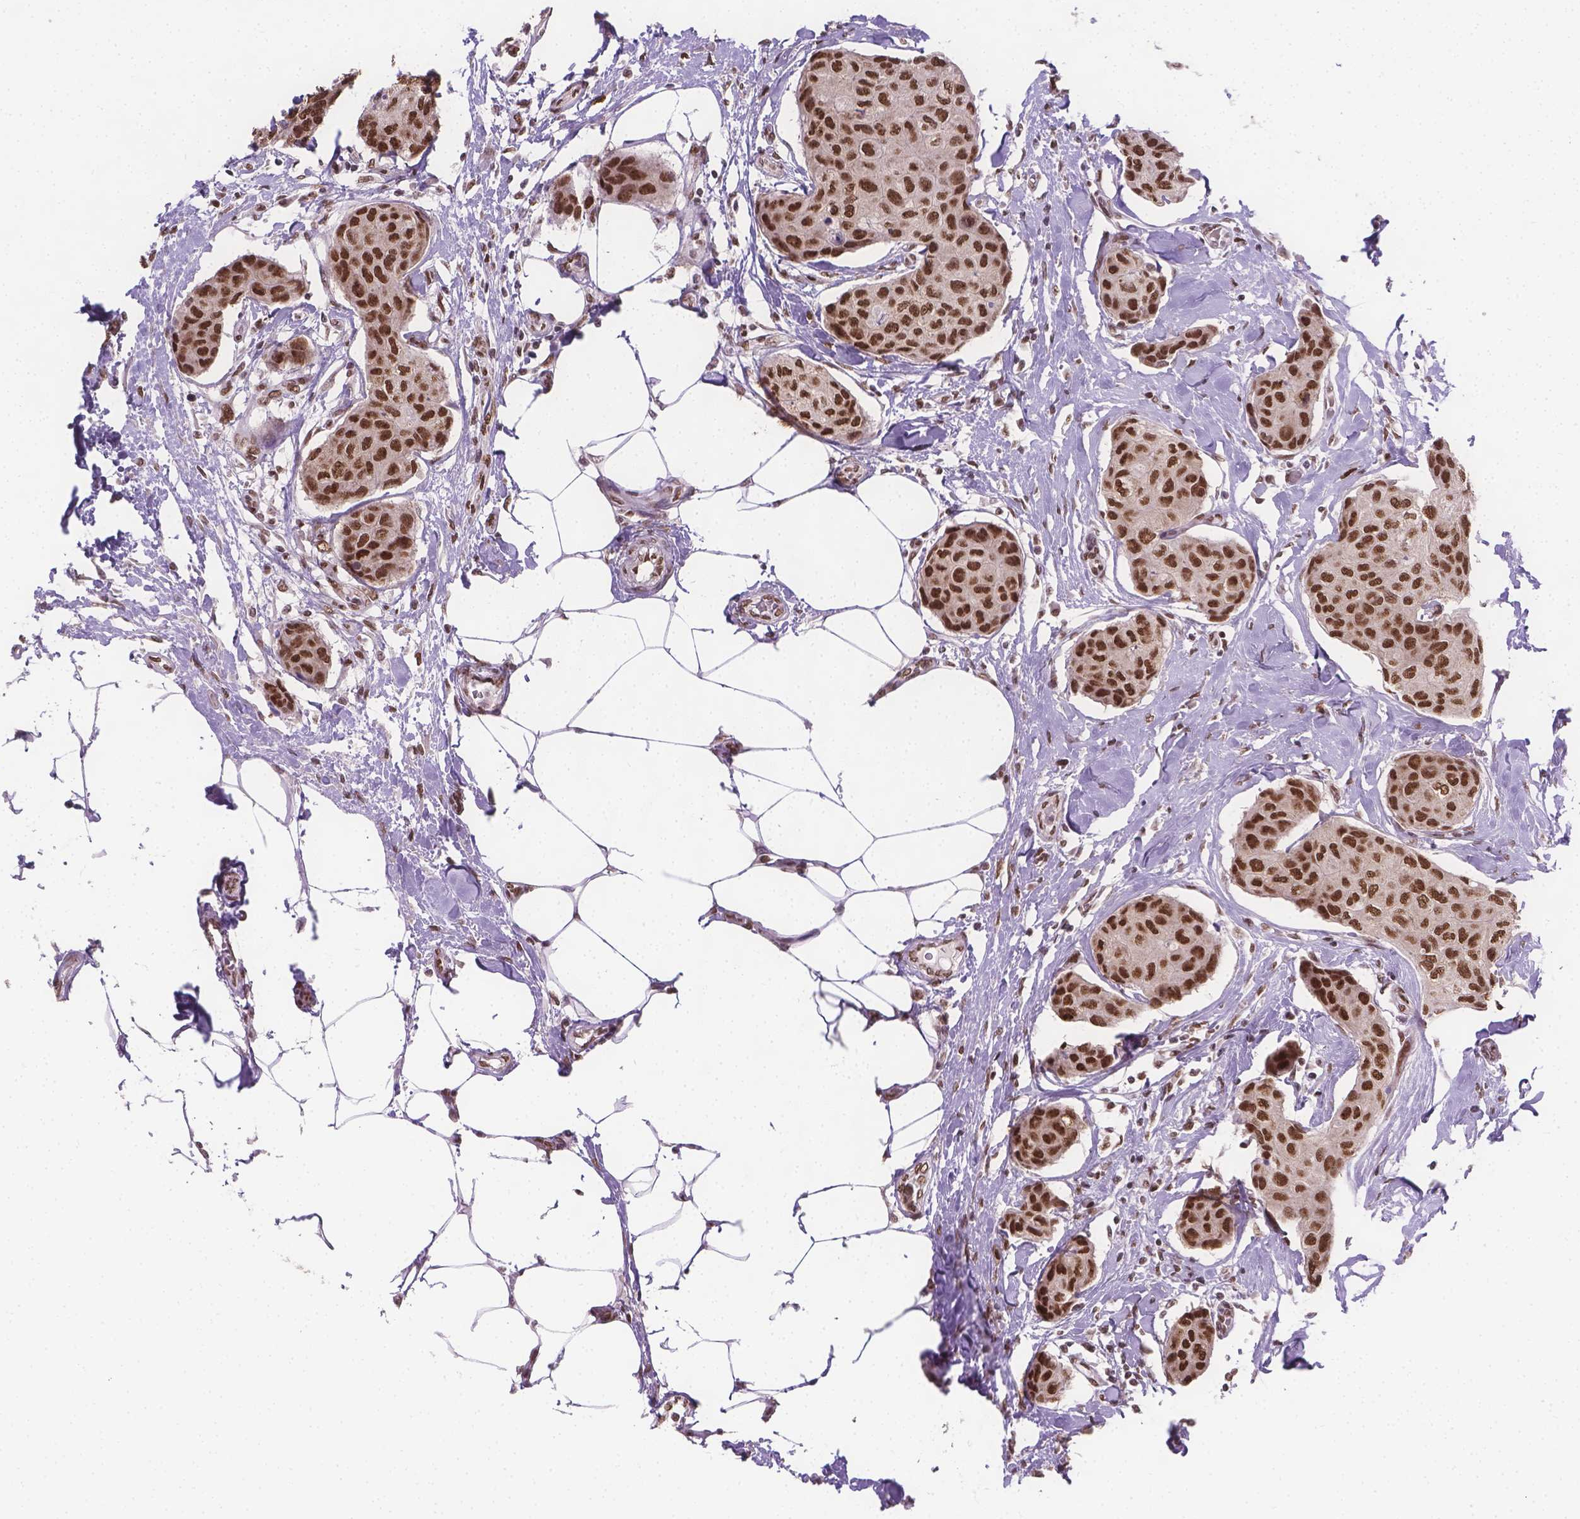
{"staining": {"intensity": "strong", "quantity": ">75%", "location": "nuclear"}, "tissue": "breast cancer", "cell_type": "Tumor cells", "image_type": "cancer", "snomed": [{"axis": "morphology", "description": "Duct carcinoma"}, {"axis": "topography", "description": "Breast"}], "caption": "Tumor cells display high levels of strong nuclear positivity in approximately >75% of cells in breast cancer.", "gene": "FANCE", "patient": {"sex": "female", "age": 80}}